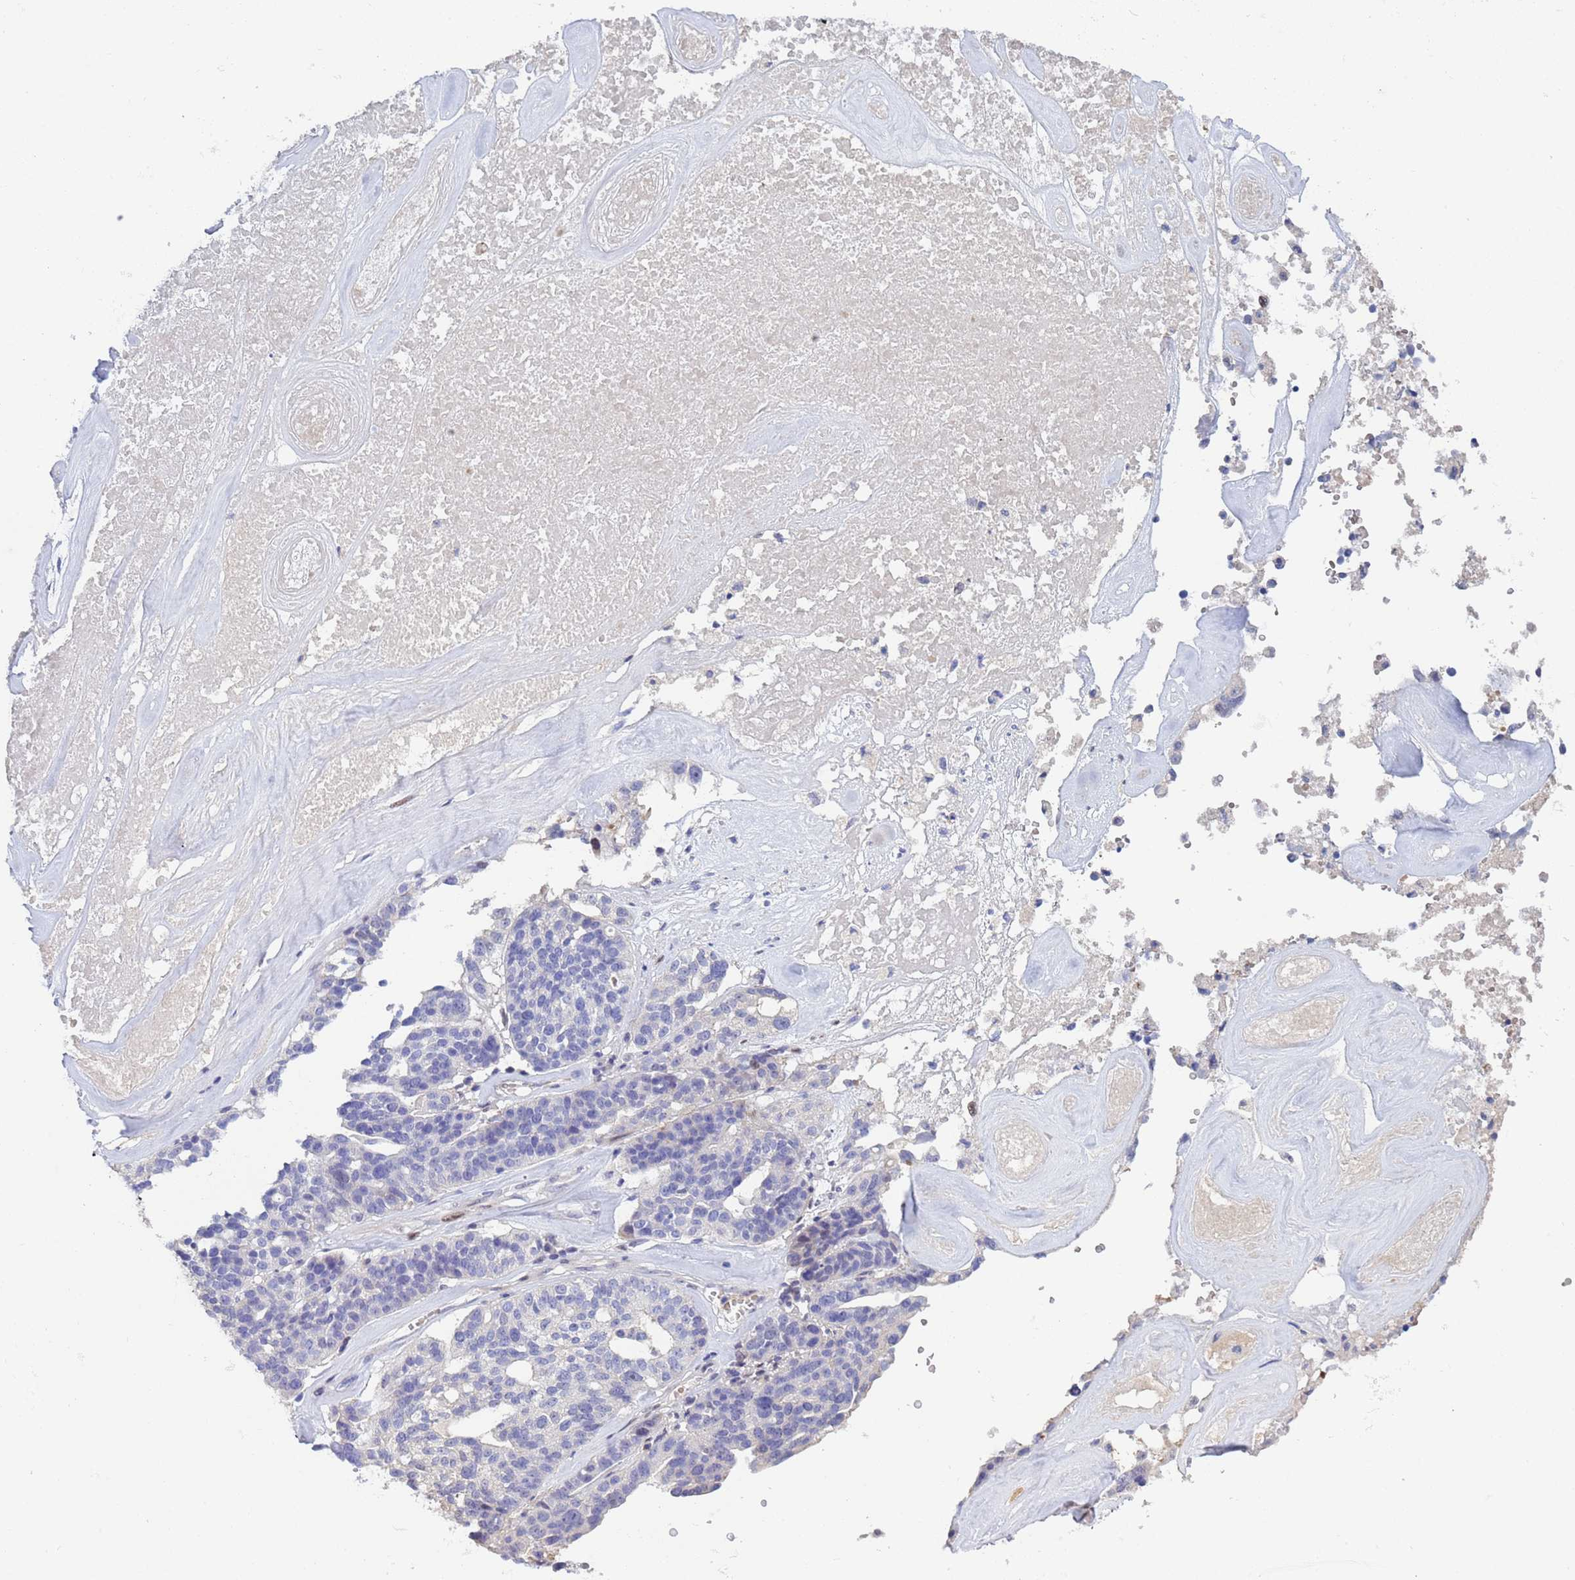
{"staining": {"intensity": "negative", "quantity": "none", "location": "none"}, "tissue": "ovarian cancer", "cell_type": "Tumor cells", "image_type": "cancer", "snomed": [{"axis": "morphology", "description": "Cystadenocarcinoma, serous, NOS"}, {"axis": "topography", "description": "Ovary"}], "caption": "High power microscopy histopathology image of an immunohistochemistry photomicrograph of ovarian cancer, revealing no significant expression in tumor cells.", "gene": "PPP6R1", "patient": {"sex": "female", "age": 59}}